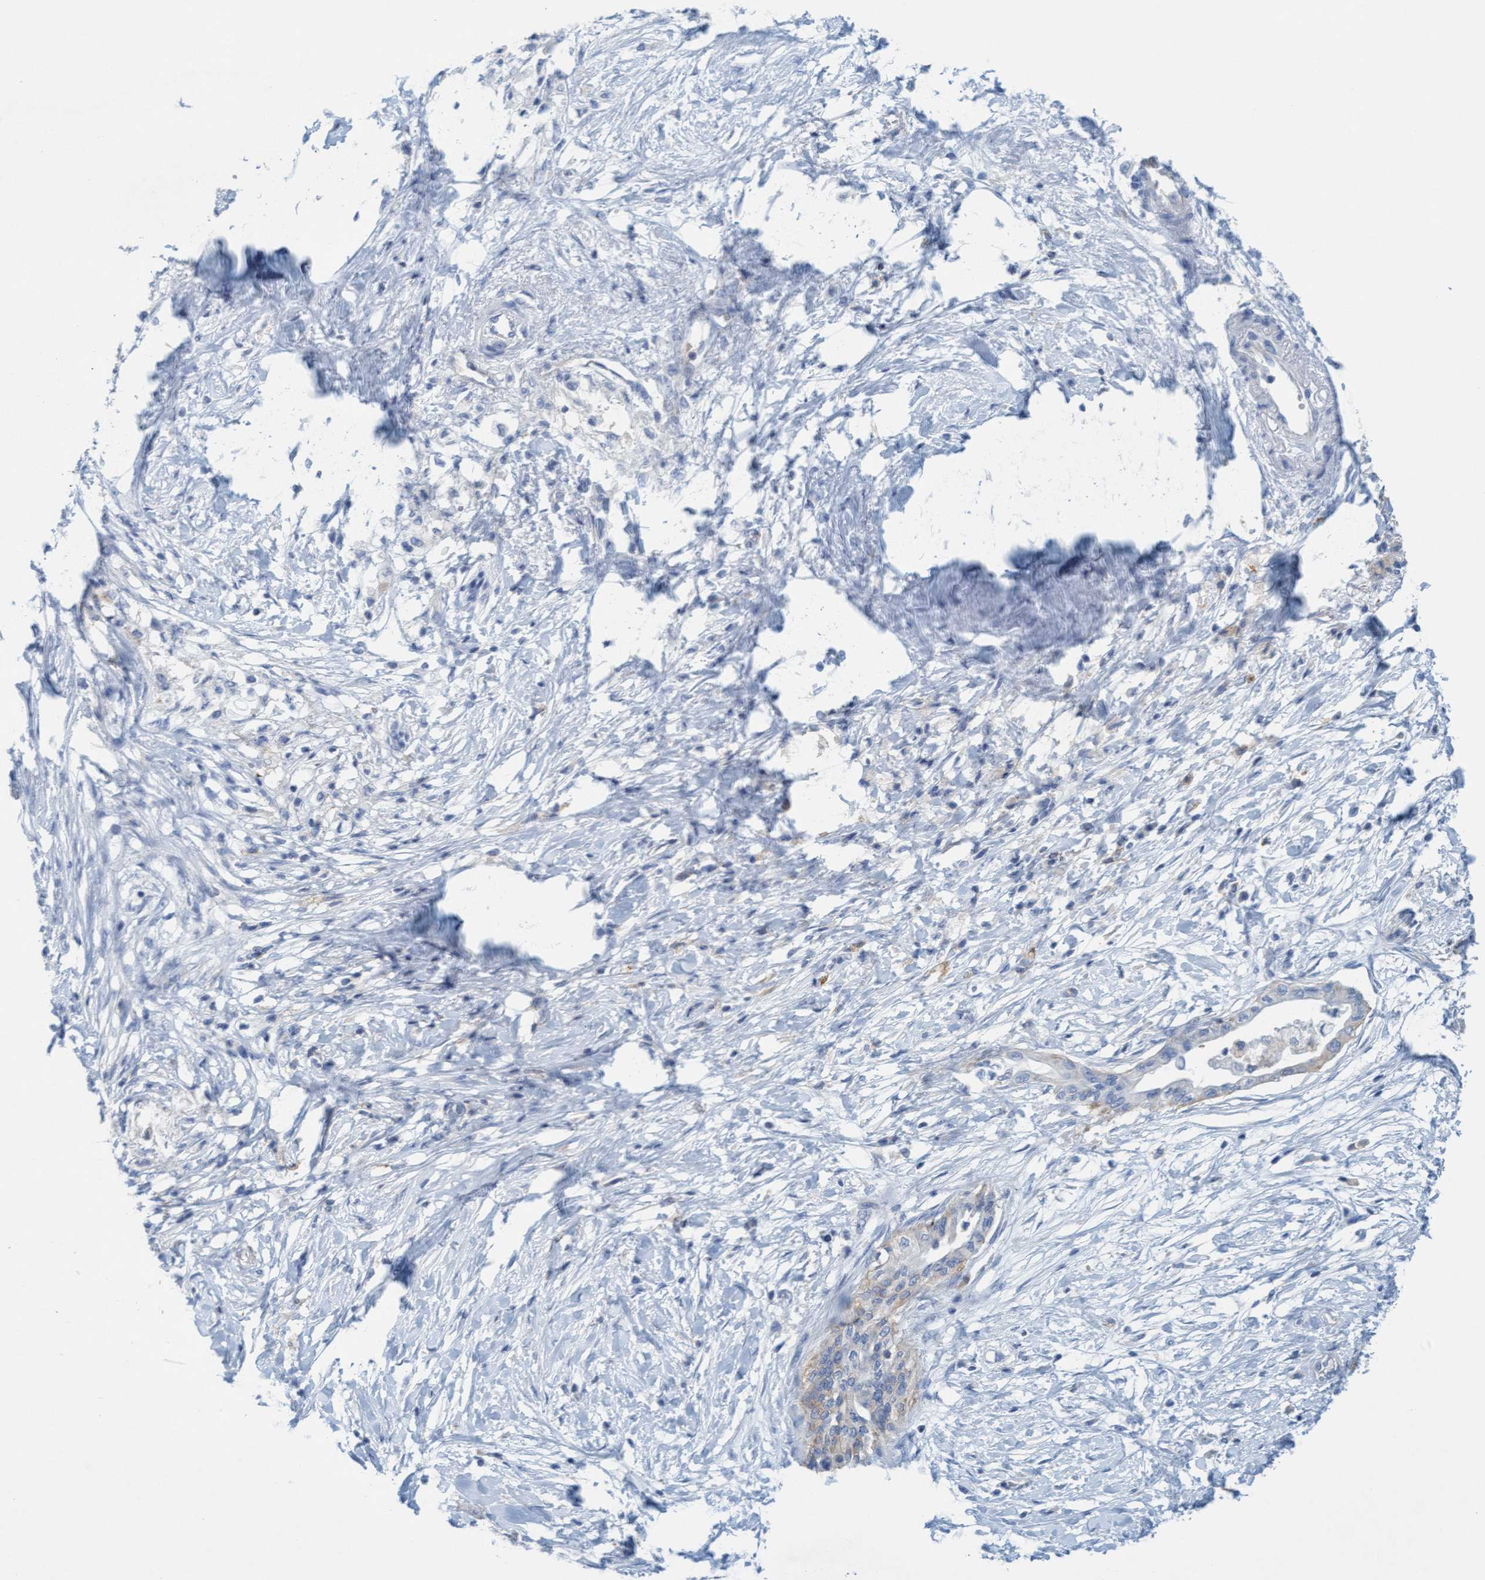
{"staining": {"intensity": "weak", "quantity": "25%-75%", "location": "cytoplasmic/membranous"}, "tissue": "pancreatic cancer", "cell_type": "Tumor cells", "image_type": "cancer", "snomed": [{"axis": "morphology", "description": "Normal tissue, NOS"}, {"axis": "morphology", "description": "Adenocarcinoma, NOS"}, {"axis": "topography", "description": "Pancreas"}, {"axis": "topography", "description": "Duodenum"}], "caption": "Immunohistochemical staining of pancreatic cancer displays weak cytoplasmic/membranous protein expression in approximately 25%-75% of tumor cells. (DAB (3,3'-diaminobenzidine) = brown stain, brightfield microscopy at high magnification).", "gene": "SIGIRR", "patient": {"sex": "female", "age": 60}}